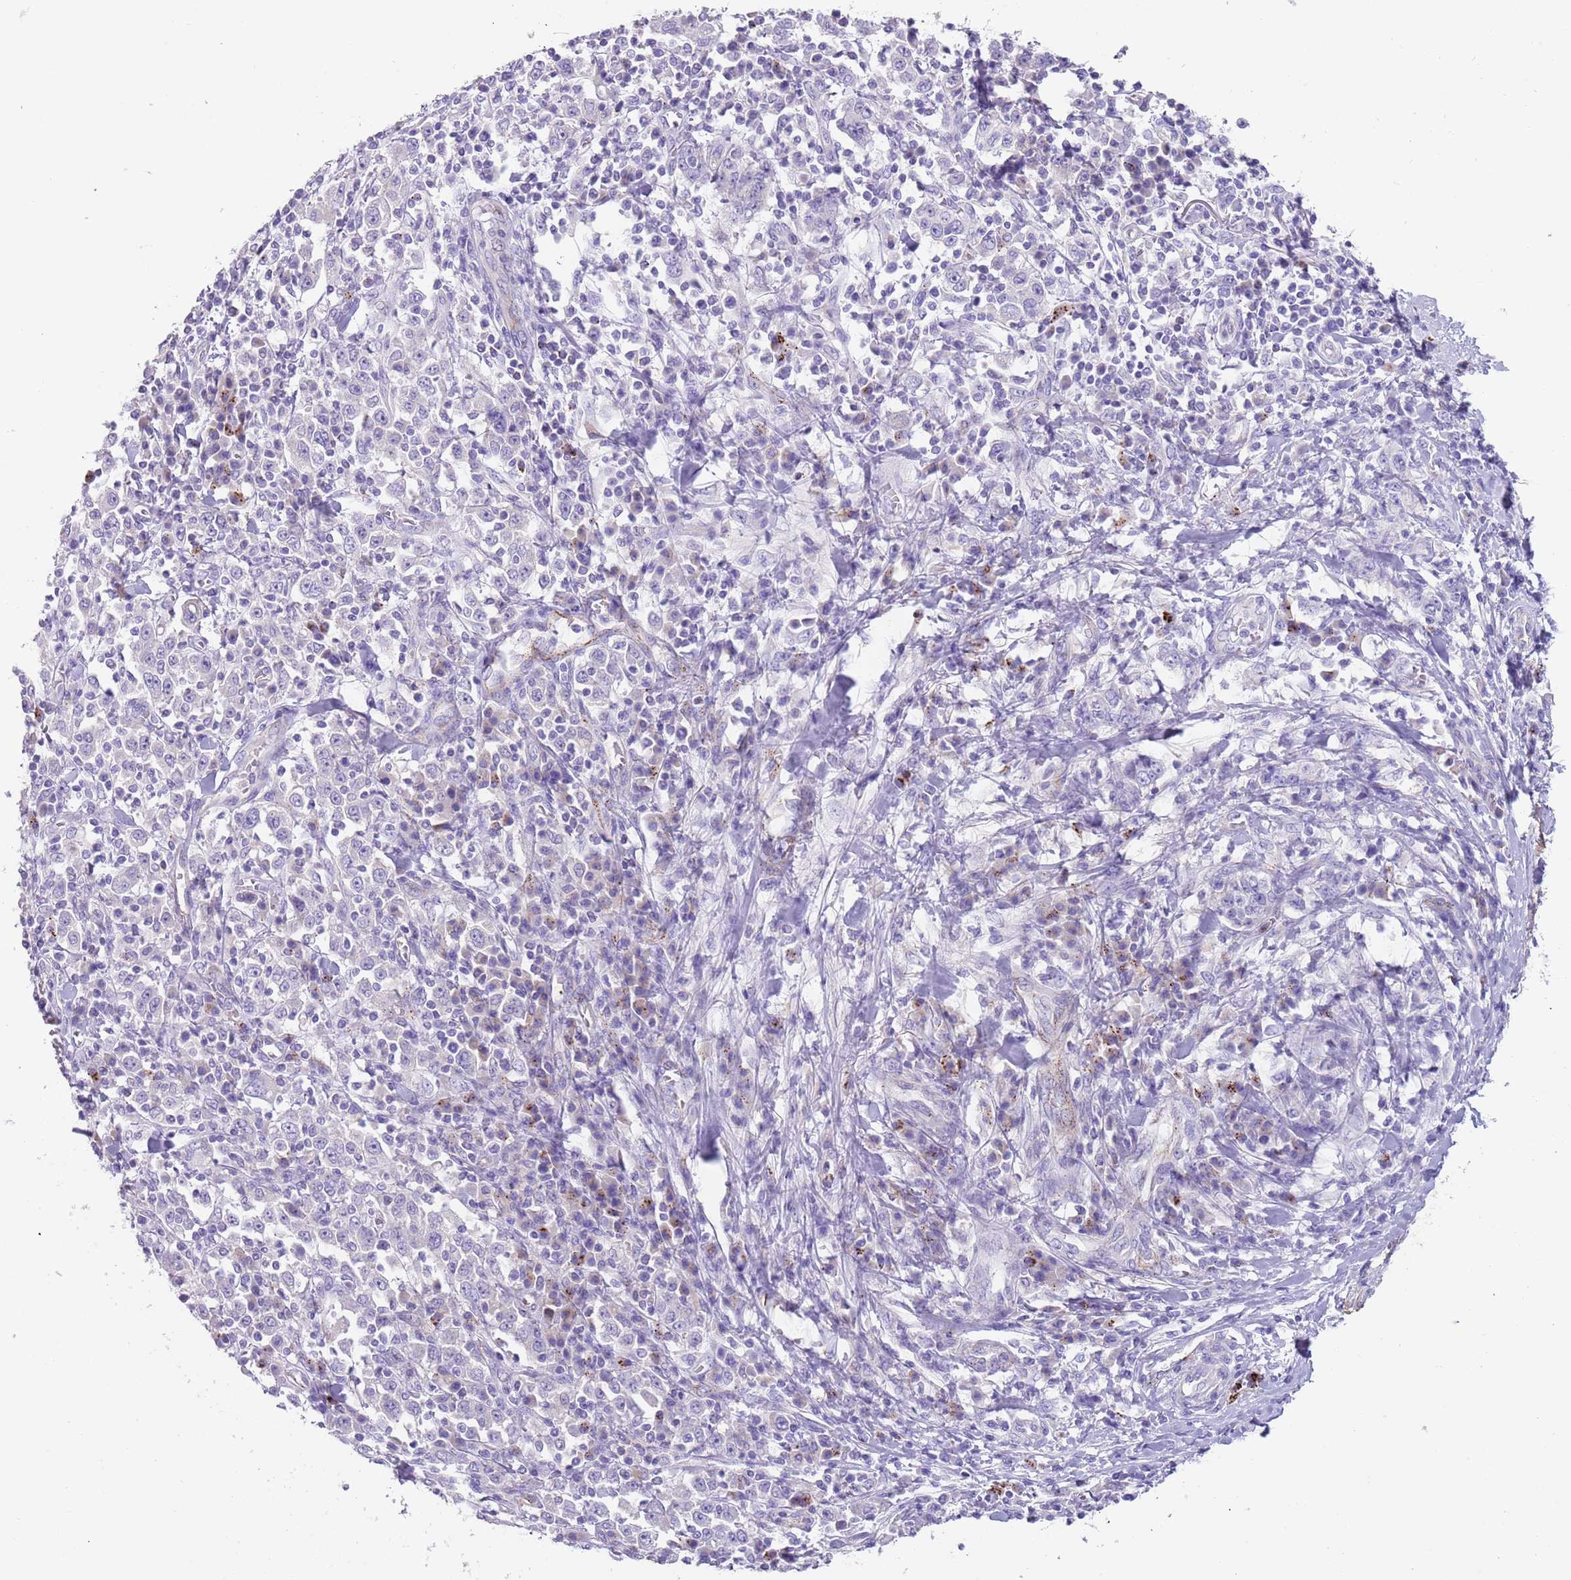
{"staining": {"intensity": "negative", "quantity": "none", "location": "none"}, "tissue": "stomach cancer", "cell_type": "Tumor cells", "image_type": "cancer", "snomed": [{"axis": "morphology", "description": "Normal tissue, NOS"}, {"axis": "morphology", "description": "Adenocarcinoma, NOS"}, {"axis": "topography", "description": "Stomach, upper"}, {"axis": "topography", "description": "Stomach"}], "caption": "An IHC photomicrograph of adenocarcinoma (stomach) is shown. There is no staining in tumor cells of adenocarcinoma (stomach). Nuclei are stained in blue.", "gene": "LRRN3", "patient": {"sex": "male", "age": 59}}